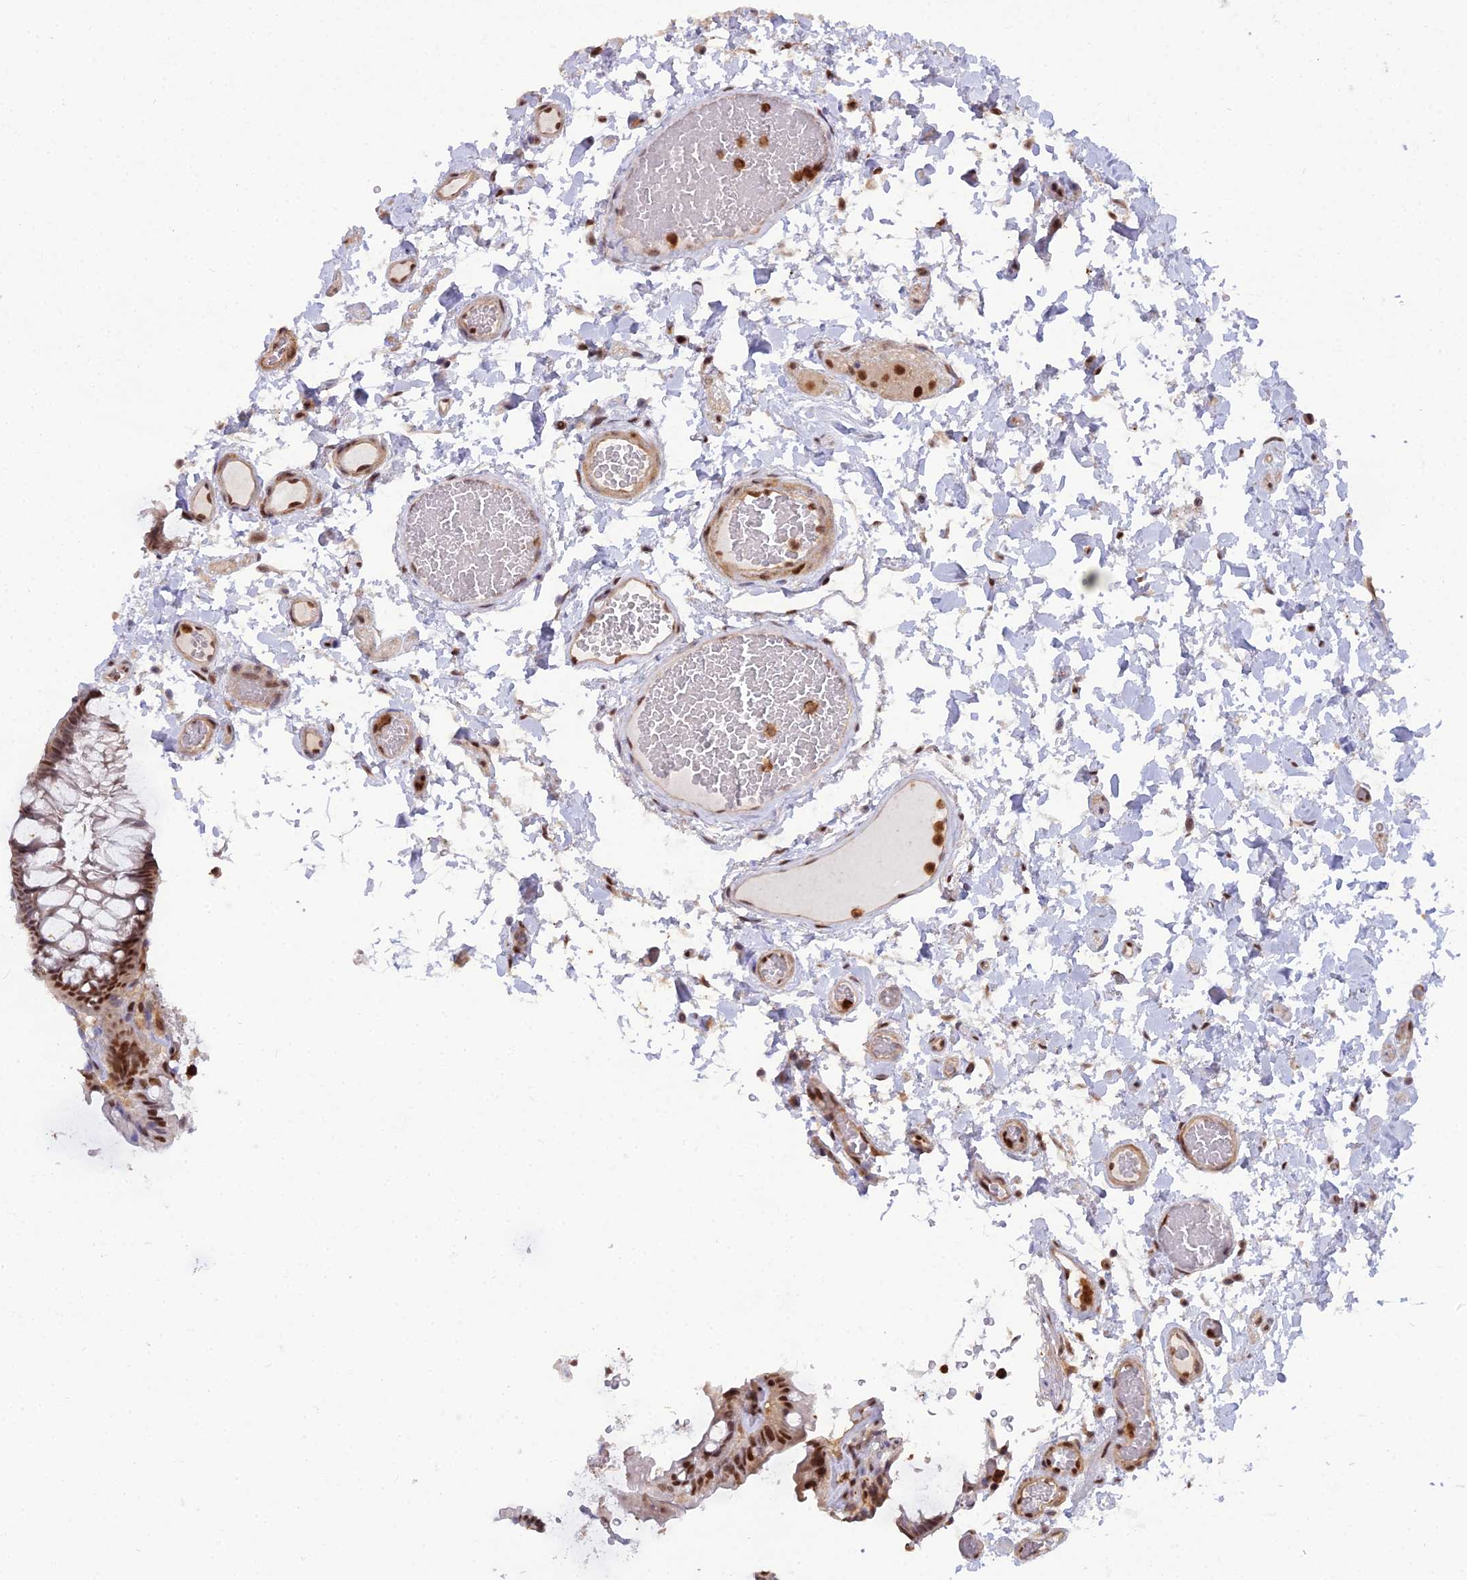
{"staining": {"intensity": "moderate", "quantity": ">75%", "location": "nuclear"}, "tissue": "colon", "cell_type": "Endothelial cells", "image_type": "normal", "snomed": [{"axis": "morphology", "description": "Normal tissue, NOS"}, {"axis": "topography", "description": "Colon"}], "caption": "This micrograph shows immunohistochemistry staining of normal human colon, with medium moderate nuclear positivity in about >75% of endothelial cells.", "gene": "NPEPL1", "patient": {"sex": "male", "age": 84}}